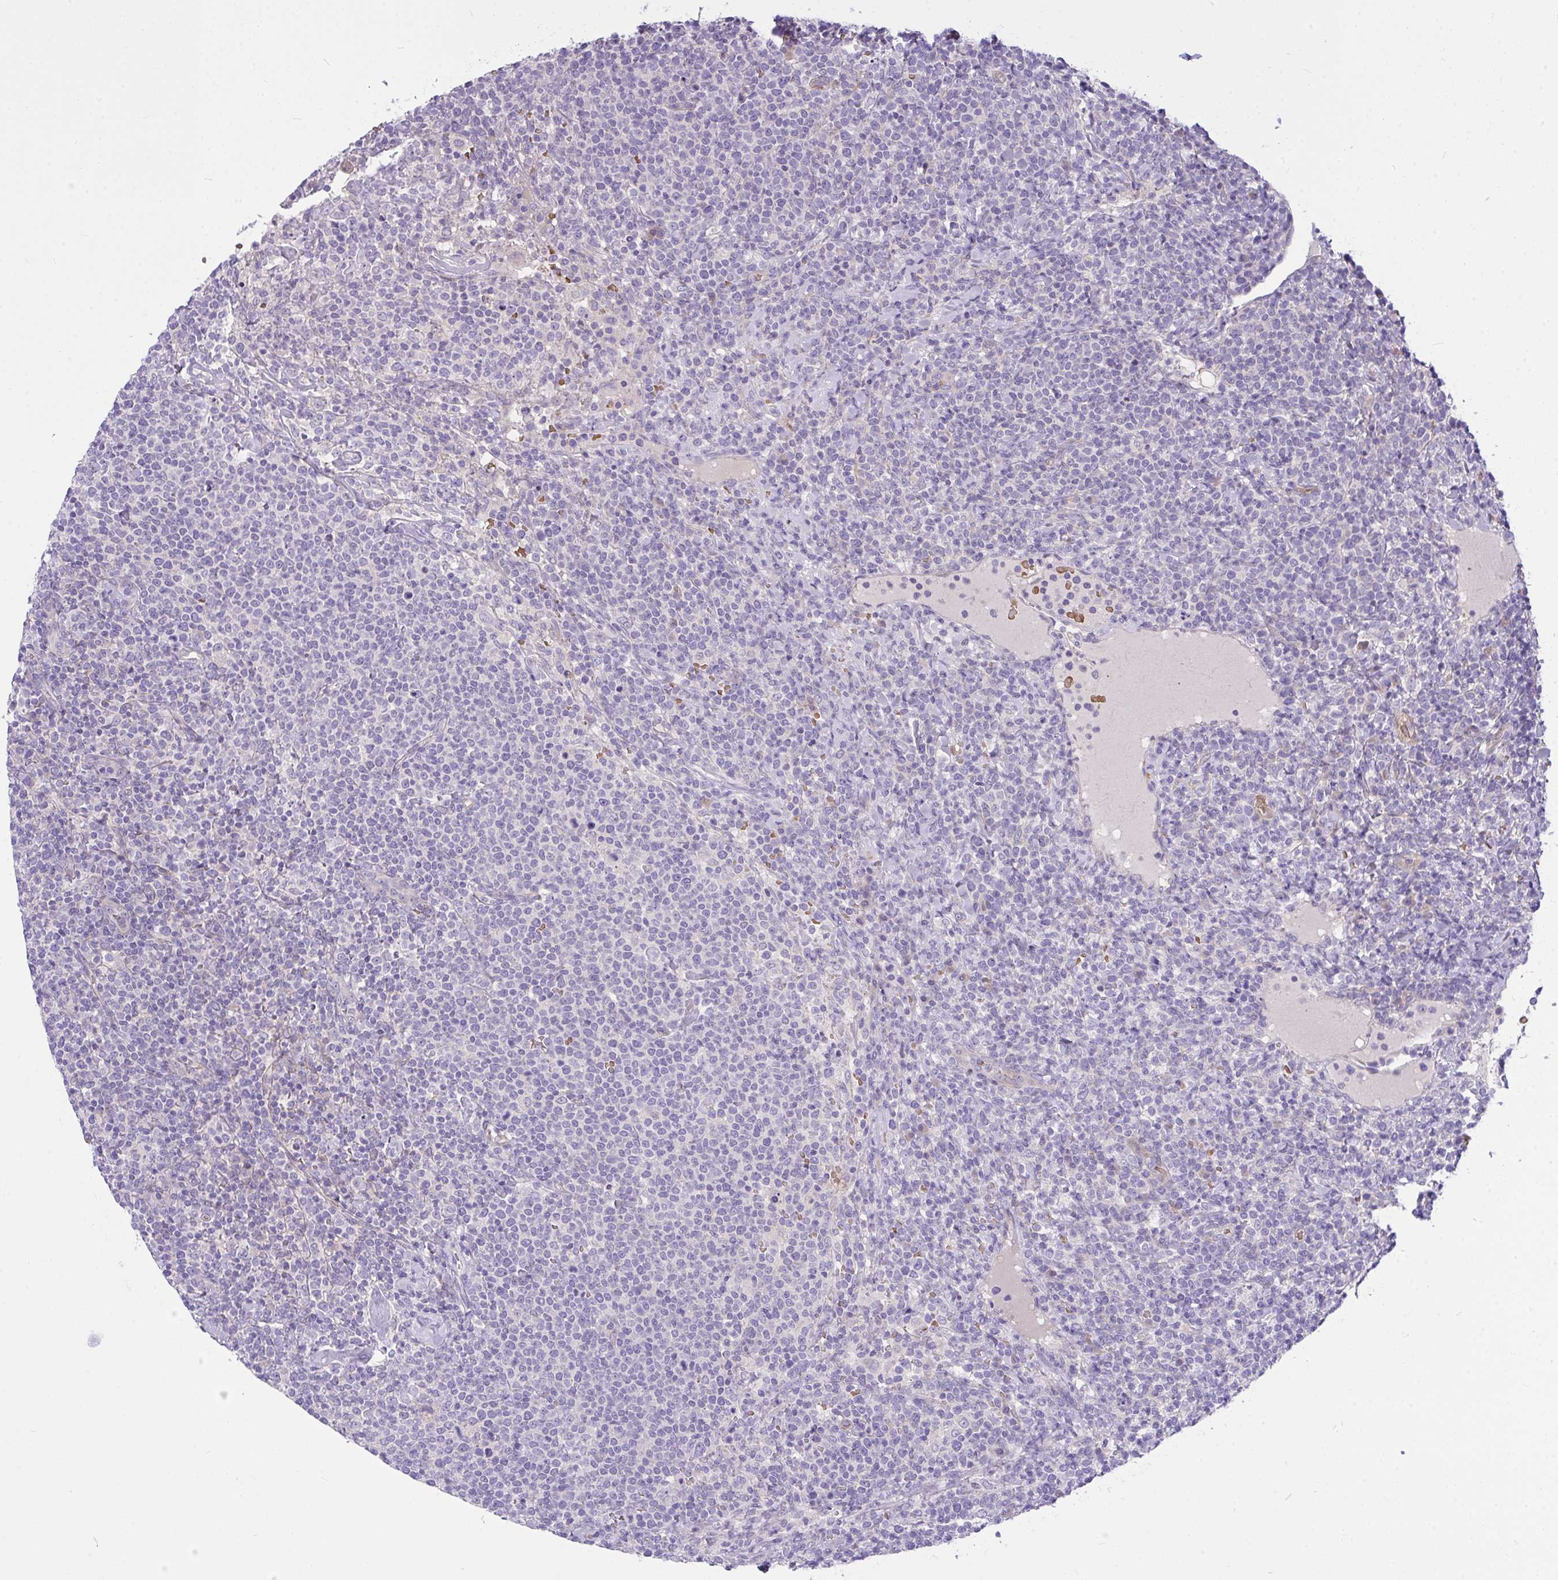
{"staining": {"intensity": "negative", "quantity": "none", "location": "none"}, "tissue": "lymphoma", "cell_type": "Tumor cells", "image_type": "cancer", "snomed": [{"axis": "morphology", "description": "Malignant lymphoma, non-Hodgkin's type, High grade"}, {"axis": "topography", "description": "Lymph node"}], "caption": "This is an immunohistochemistry image of malignant lymphoma, non-Hodgkin's type (high-grade). There is no staining in tumor cells.", "gene": "MOCS1", "patient": {"sex": "male", "age": 61}}